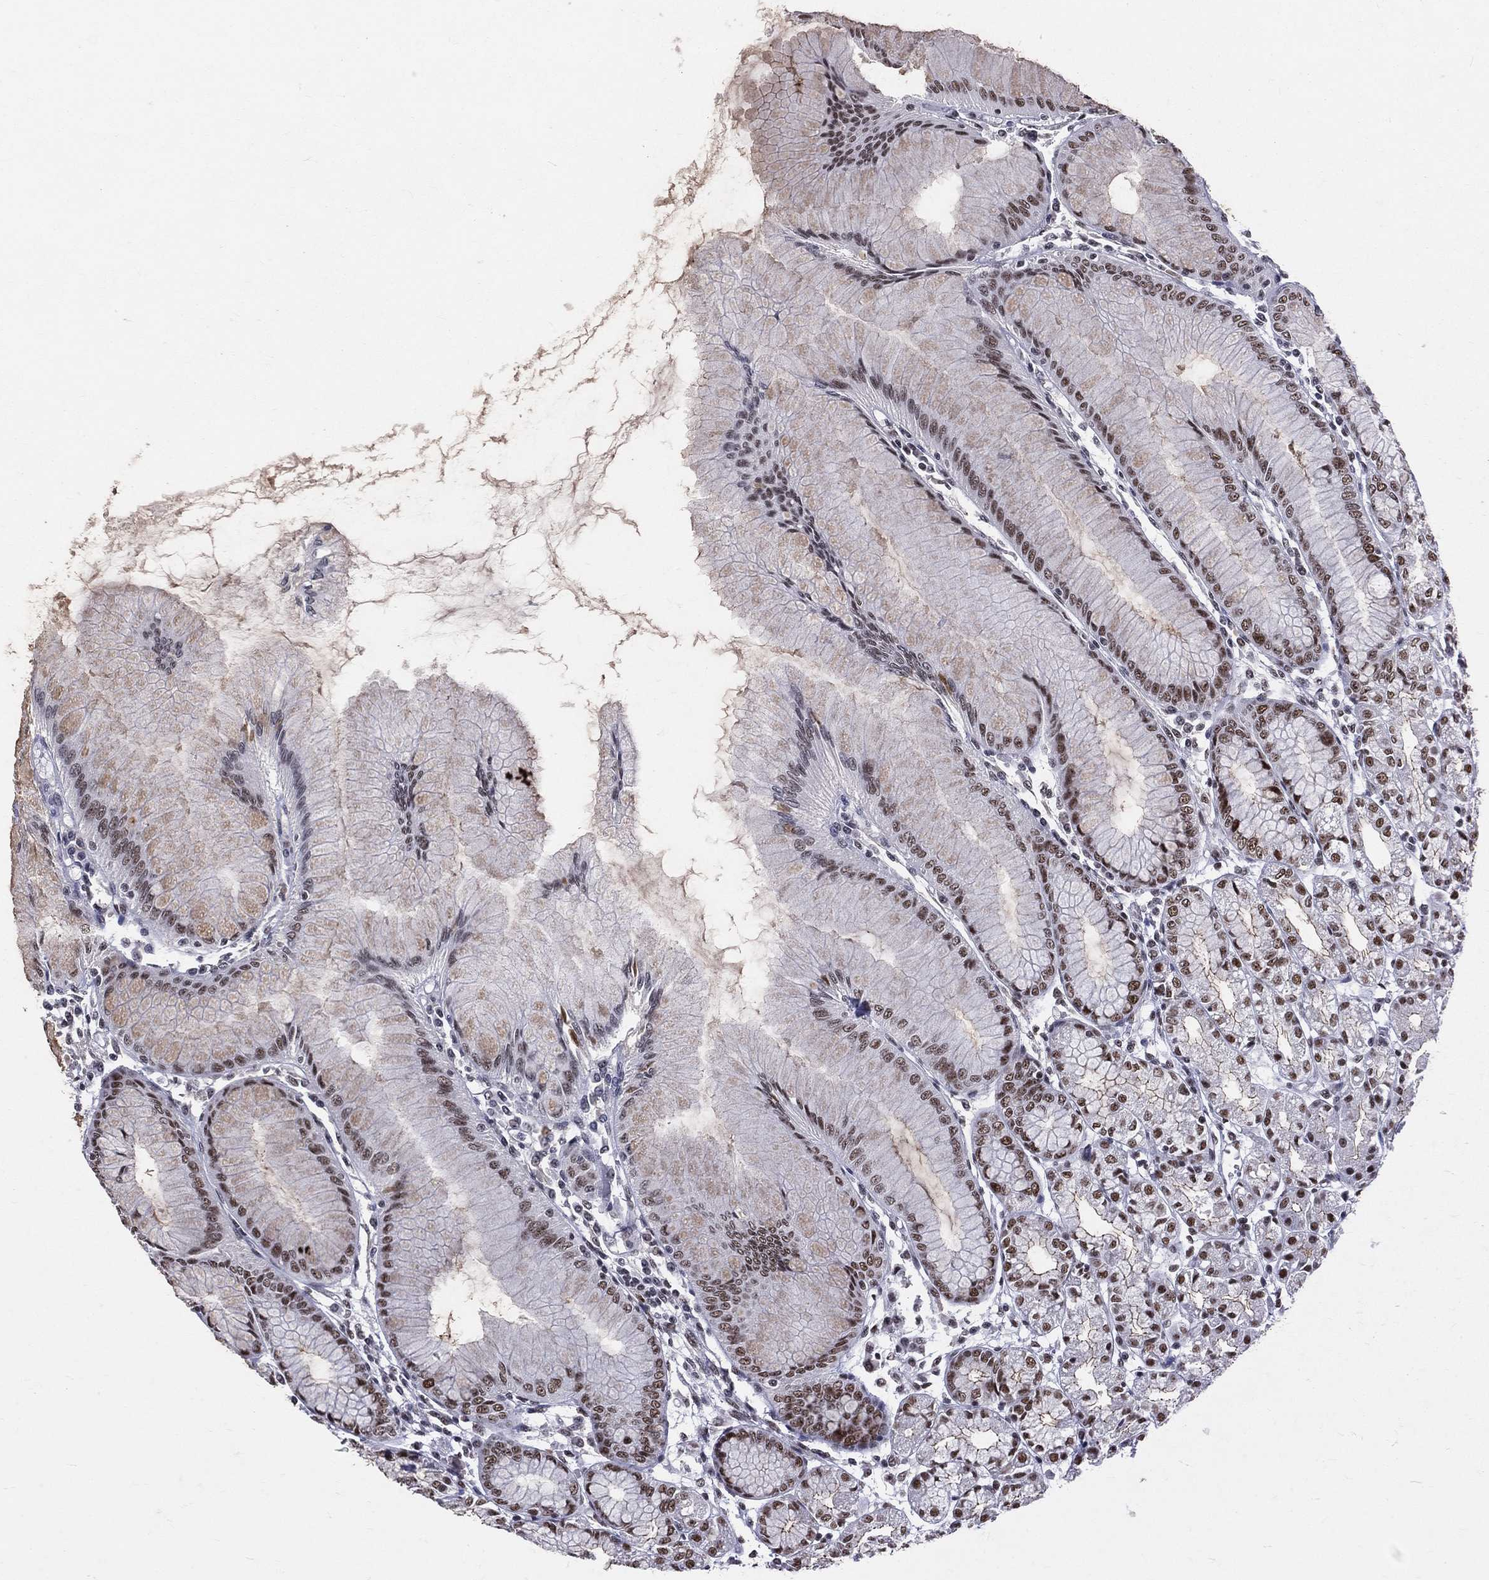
{"staining": {"intensity": "strong", "quantity": ">75%", "location": "nuclear"}, "tissue": "stomach", "cell_type": "Glandular cells", "image_type": "normal", "snomed": [{"axis": "morphology", "description": "Normal tissue, NOS"}, {"axis": "topography", "description": "Stomach"}], "caption": "Immunohistochemistry (IHC) histopathology image of normal stomach: stomach stained using IHC reveals high levels of strong protein expression localized specifically in the nuclear of glandular cells, appearing as a nuclear brown color.", "gene": "CDK7", "patient": {"sex": "female", "age": 57}}